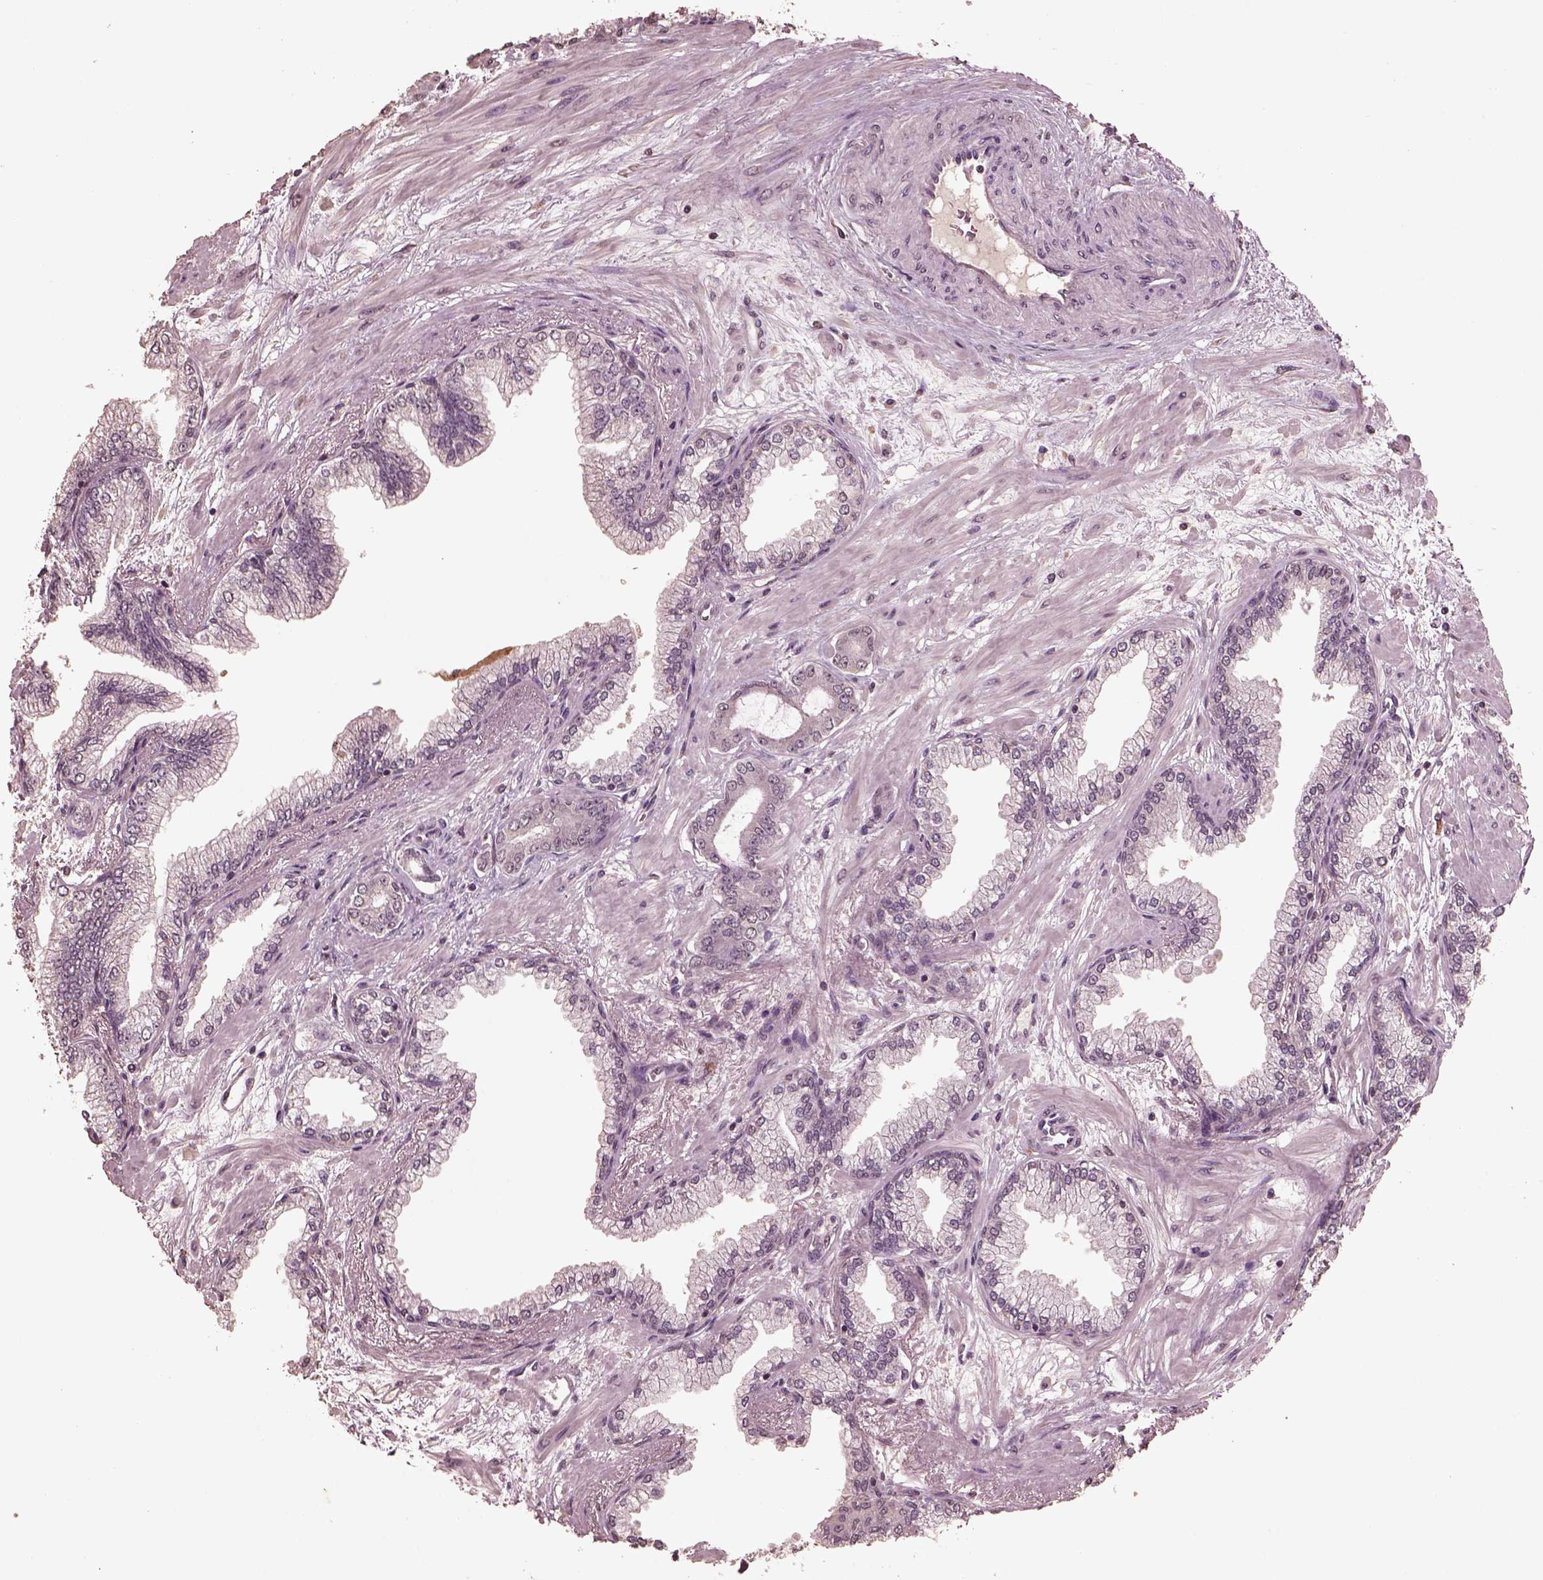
{"staining": {"intensity": "negative", "quantity": "none", "location": "none"}, "tissue": "prostate cancer", "cell_type": "Tumor cells", "image_type": "cancer", "snomed": [{"axis": "morphology", "description": "Adenocarcinoma, Low grade"}, {"axis": "topography", "description": "Prostate"}], "caption": "Immunohistochemistry of human prostate adenocarcinoma (low-grade) displays no expression in tumor cells. (Brightfield microscopy of DAB immunohistochemistry at high magnification).", "gene": "CPT1C", "patient": {"sex": "male", "age": 64}}